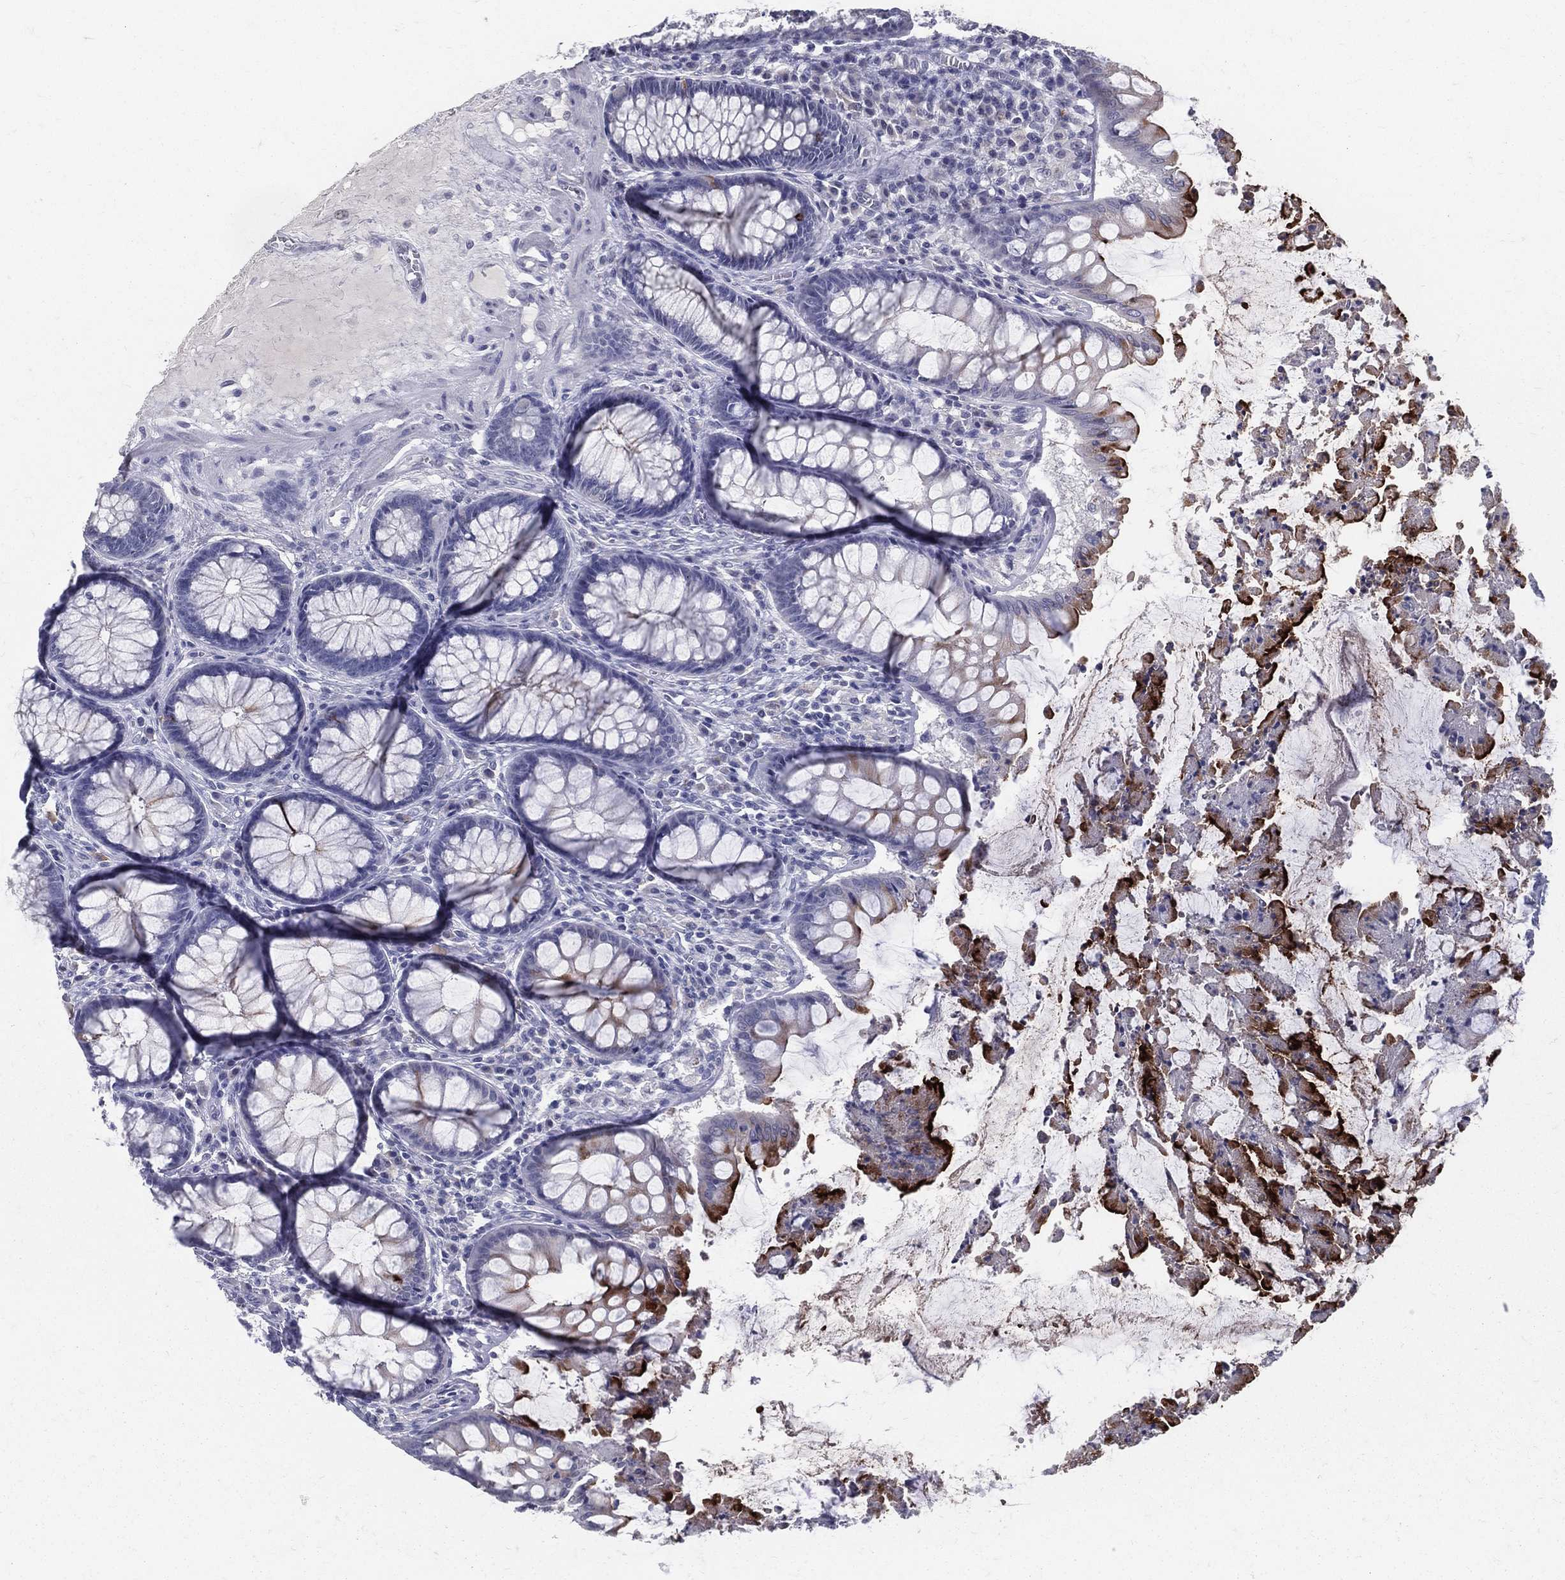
{"staining": {"intensity": "negative", "quantity": "none", "location": "none"}, "tissue": "colon", "cell_type": "Endothelial cells", "image_type": "normal", "snomed": [{"axis": "morphology", "description": "Normal tissue, NOS"}, {"axis": "topography", "description": "Colon"}], "caption": "A high-resolution histopathology image shows IHC staining of benign colon, which displays no significant expression in endothelial cells. (DAB immunohistochemistry (IHC), high magnification).", "gene": "ACE2", "patient": {"sex": "female", "age": 65}}